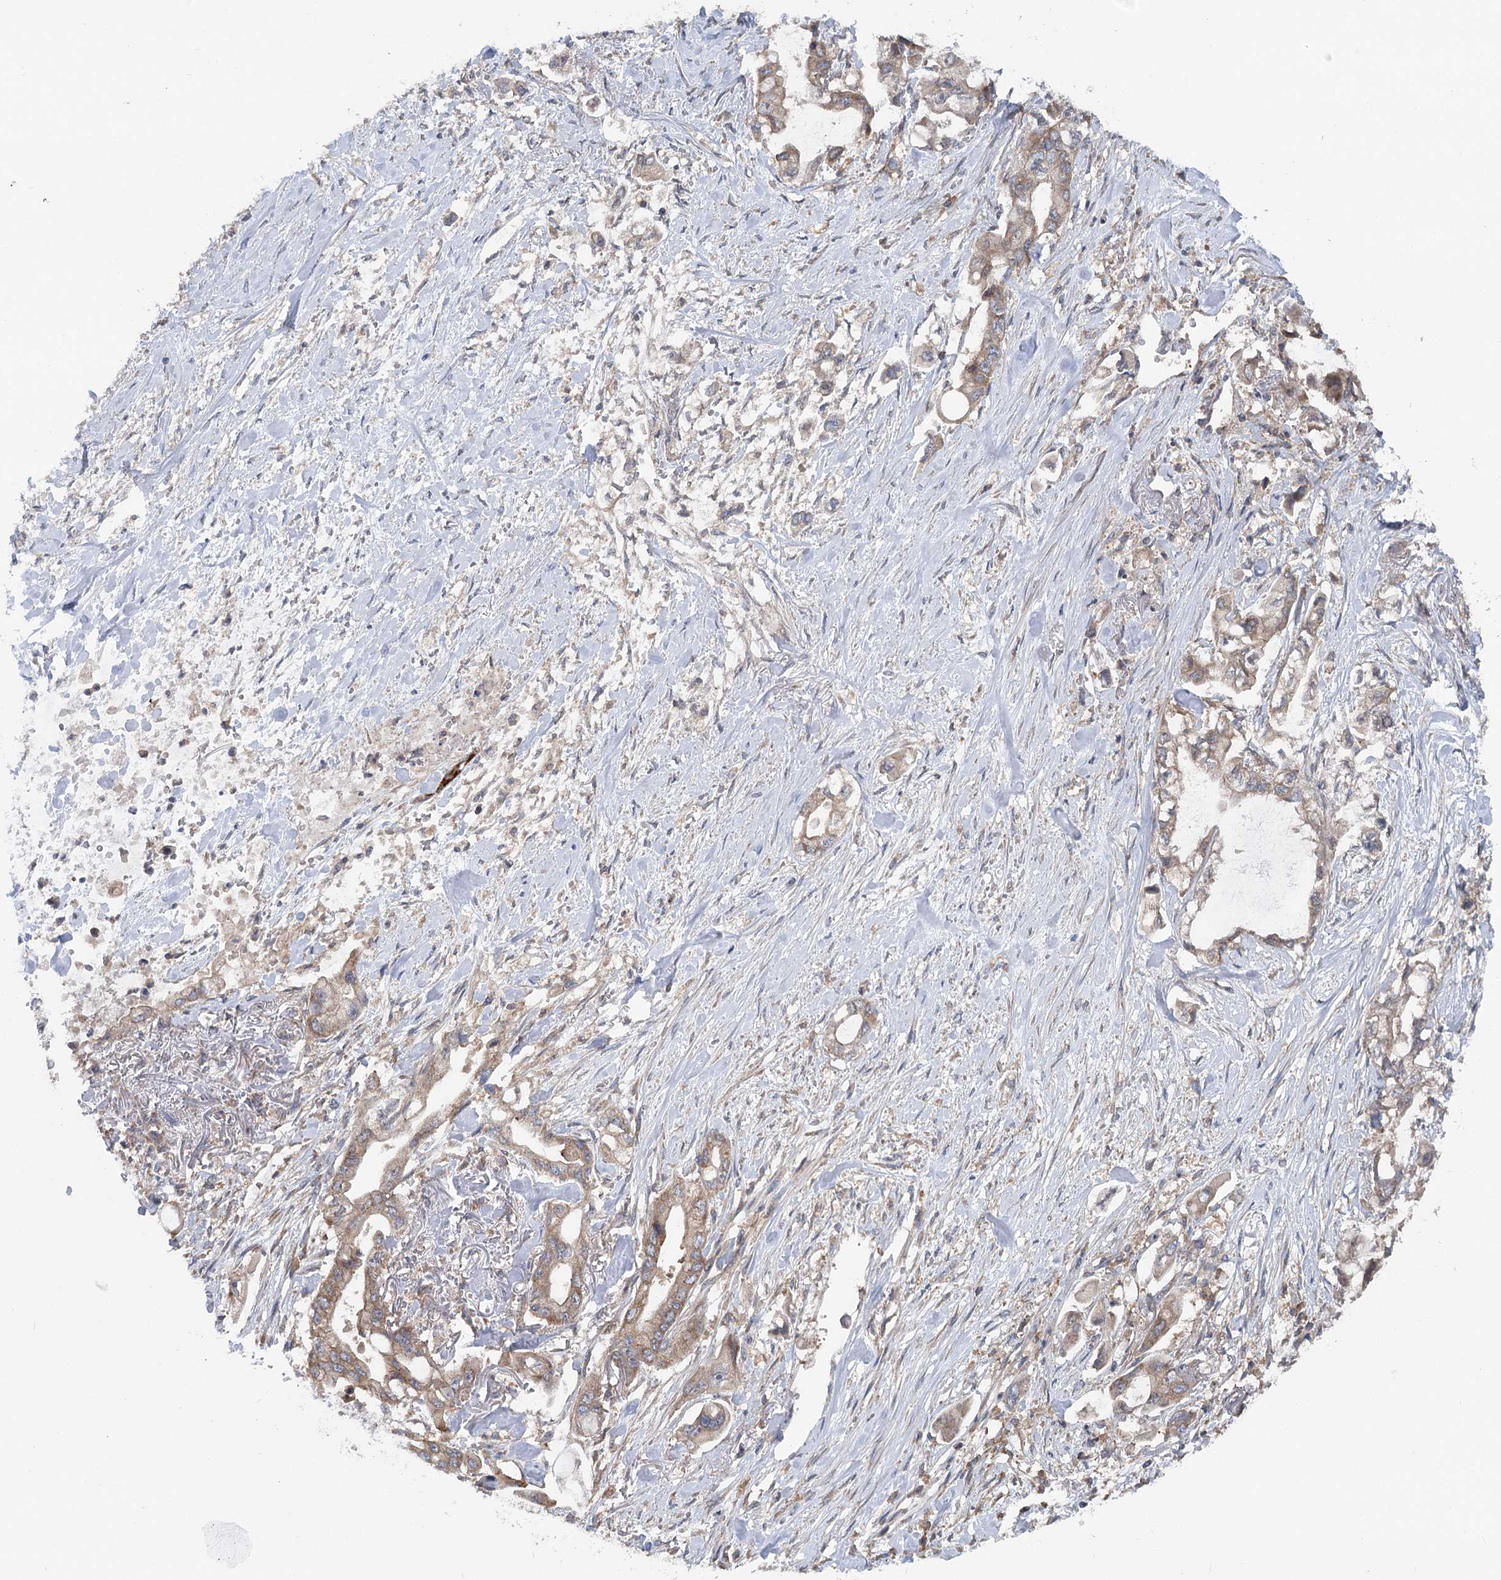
{"staining": {"intensity": "weak", "quantity": ">75%", "location": "cytoplasmic/membranous"}, "tissue": "stomach cancer", "cell_type": "Tumor cells", "image_type": "cancer", "snomed": [{"axis": "morphology", "description": "Adenocarcinoma, NOS"}, {"axis": "topography", "description": "Stomach"}], "caption": "A high-resolution image shows IHC staining of adenocarcinoma (stomach), which exhibits weak cytoplasmic/membranous staining in about >75% of tumor cells. (Stains: DAB in brown, nuclei in blue, Microscopy: brightfield microscopy at high magnification).", "gene": "PPP1R21", "patient": {"sex": "male", "age": 62}}